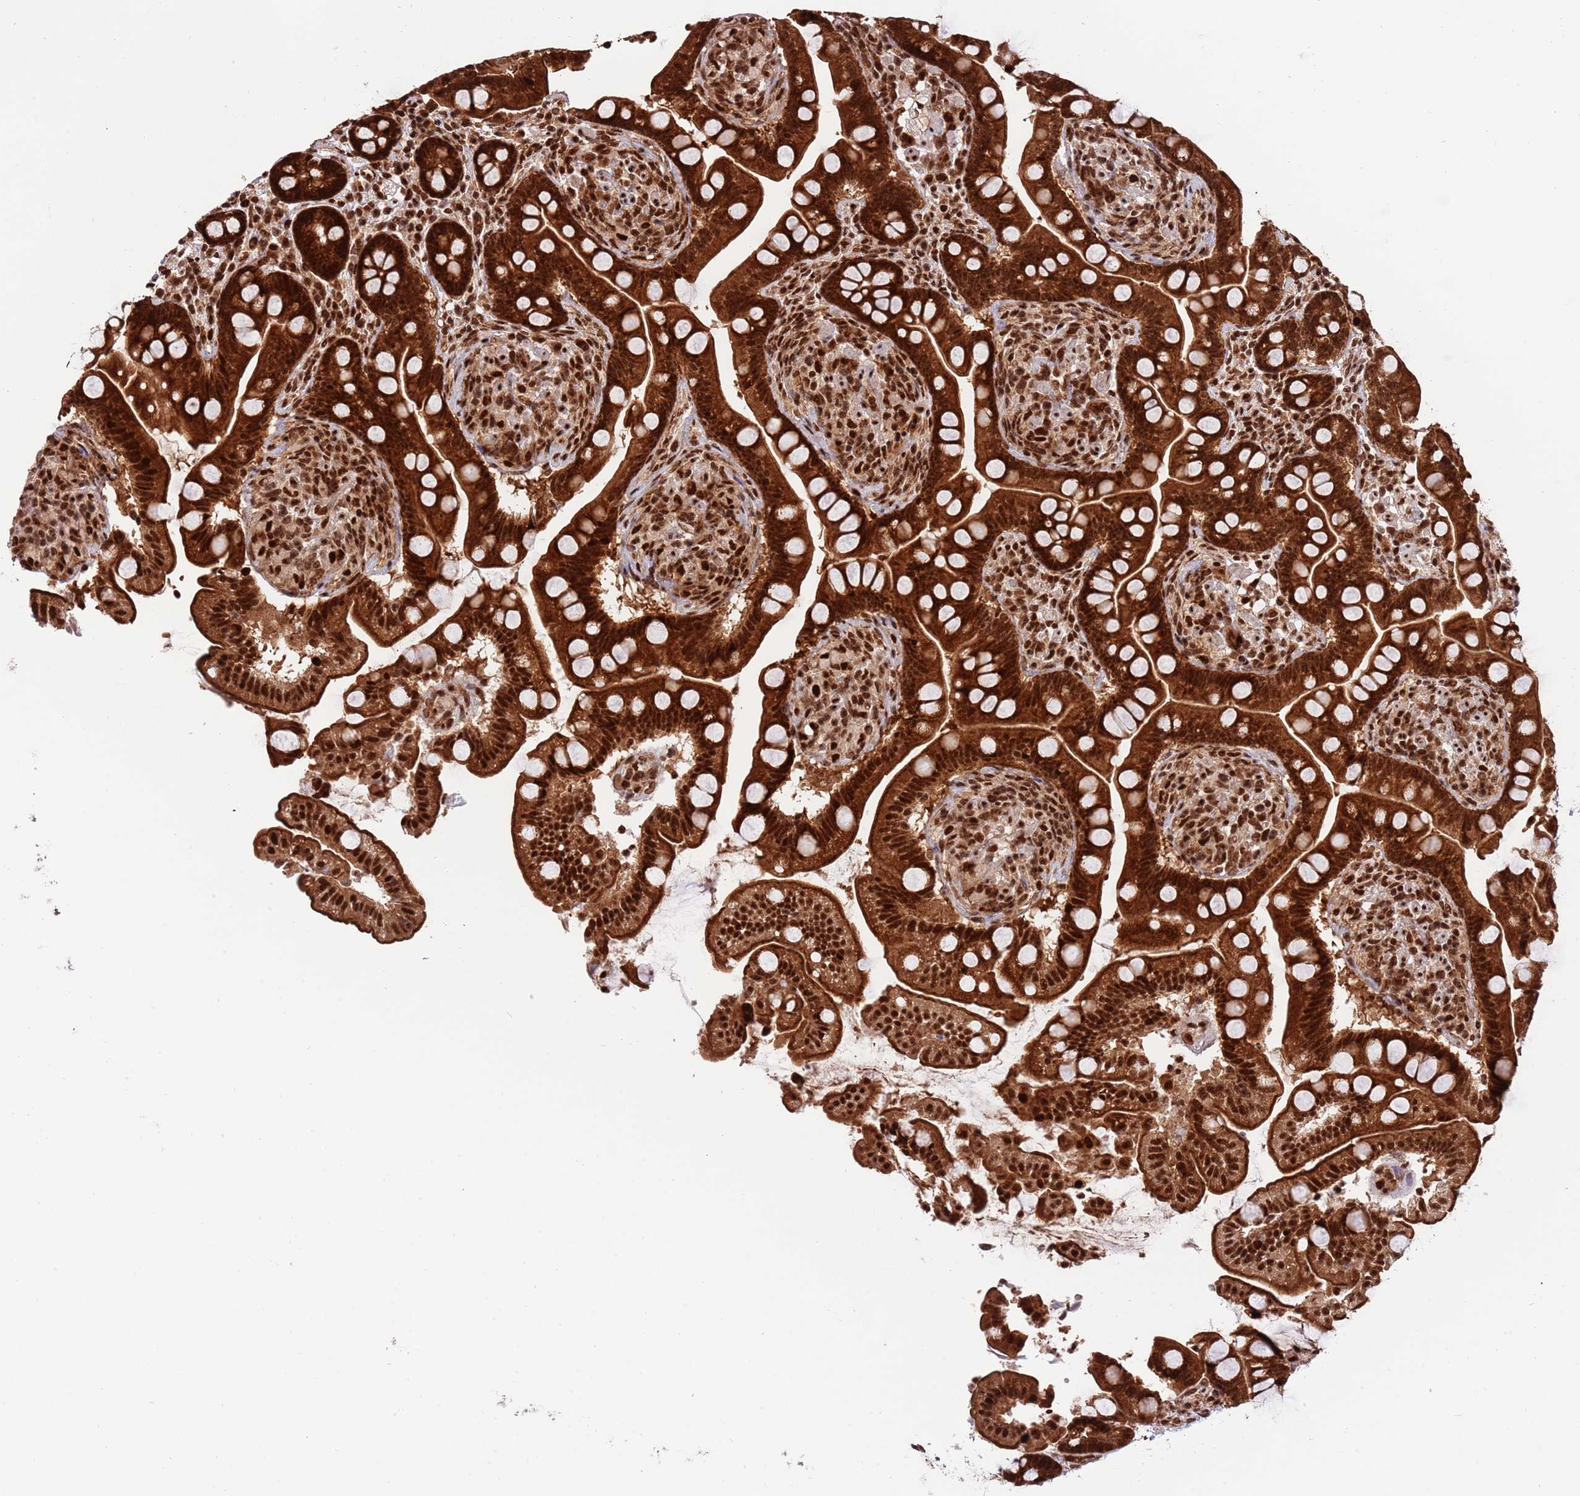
{"staining": {"intensity": "strong", "quantity": ">75%", "location": "cytoplasmic/membranous,nuclear"}, "tissue": "small intestine", "cell_type": "Glandular cells", "image_type": "normal", "snomed": [{"axis": "morphology", "description": "Normal tissue, NOS"}, {"axis": "topography", "description": "Small intestine"}], "caption": "An immunohistochemistry (IHC) micrograph of unremarkable tissue is shown. Protein staining in brown labels strong cytoplasmic/membranous,nuclear positivity in small intestine within glandular cells.", "gene": "RIF1", "patient": {"sex": "female", "age": 64}}